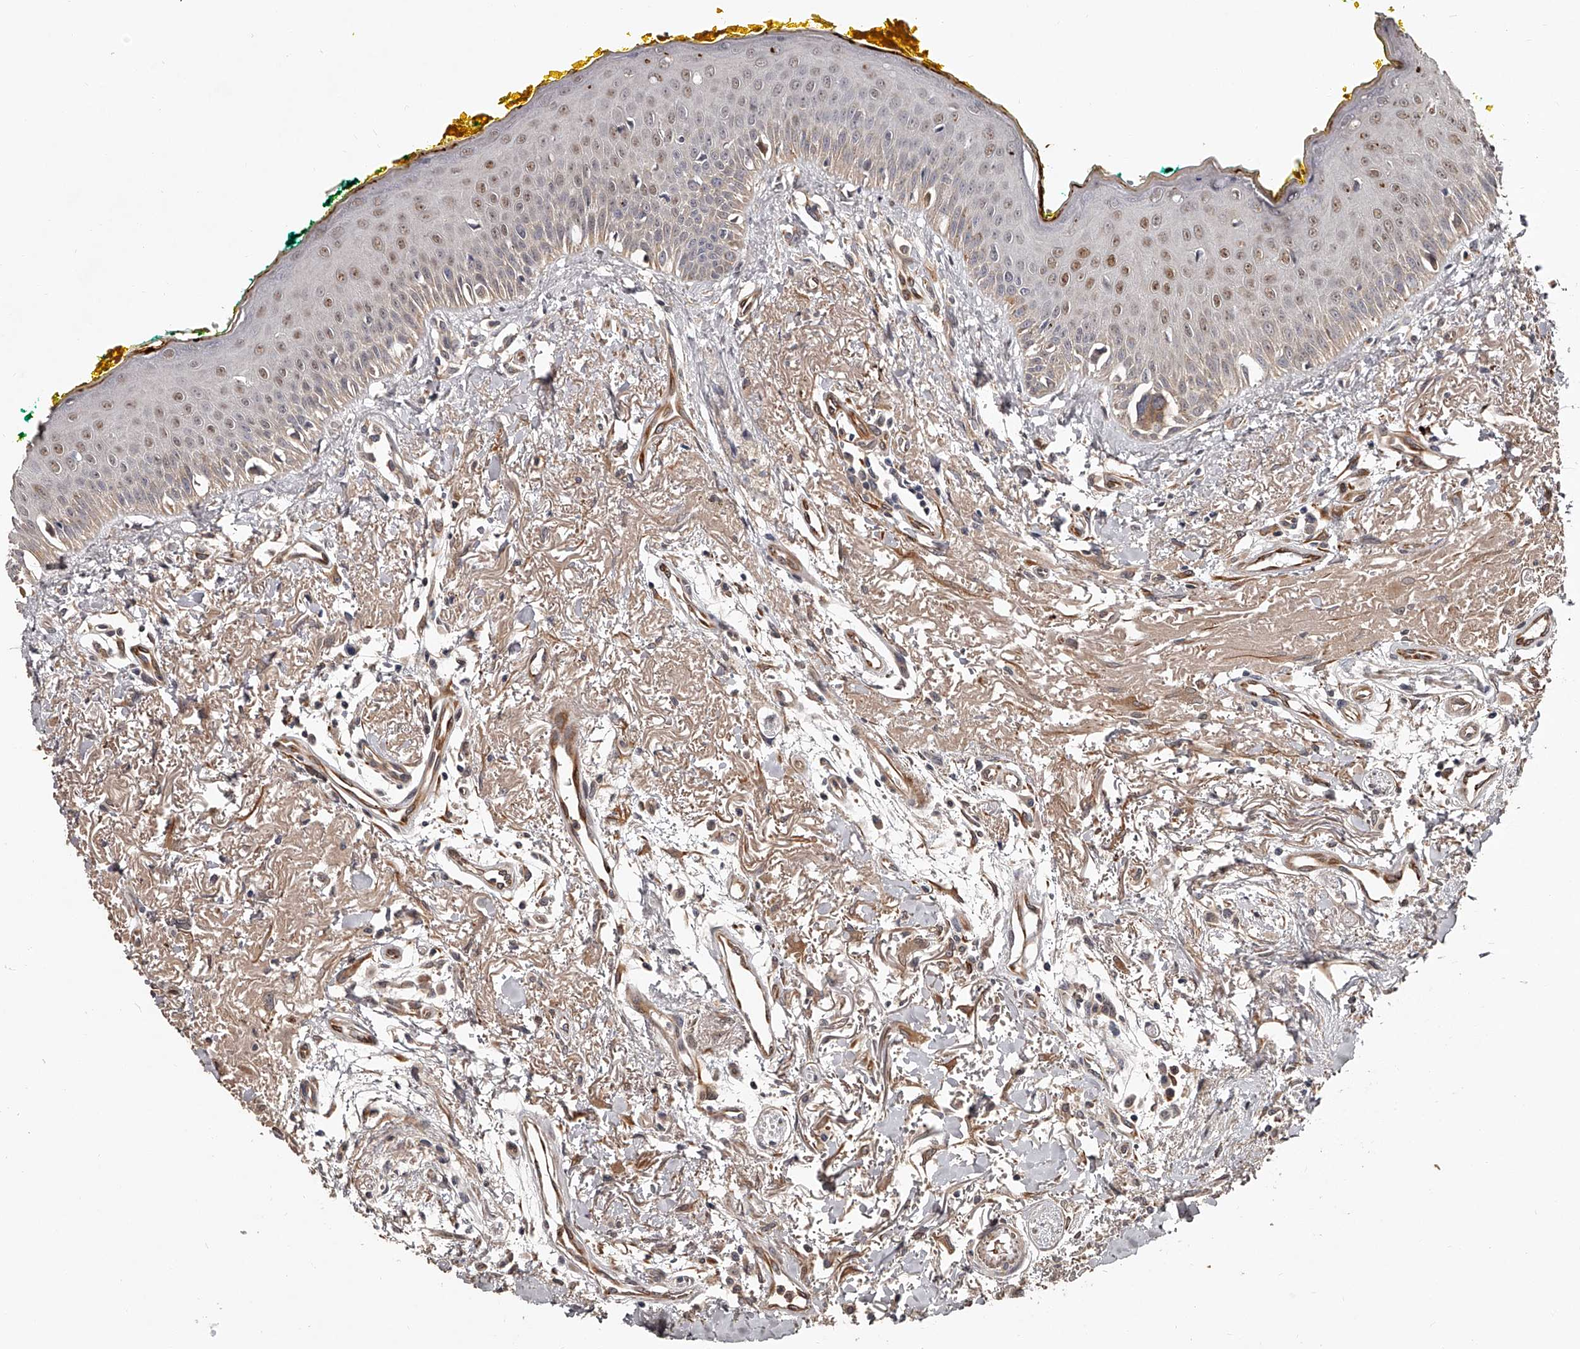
{"staining": {"intensity": "moderate", "quantity": "<25%", "location": "nuclear"}, "tissue": "oral mucosa", "cell_type": "Squamous epithelial cells", "image_type": "normal", "snomed": [{"axis": "morphology", "description": "Normal tissue, NOS"}, {"axis": "topography", "description": "Oral tissue"}], "caption": "The photomicrograph reveals staining of unremarkable oral mucosa, revealing moderate nuclear protein positivity (brown color) within squamous epithelial cells.", "gene": "URGCP", "patient": {"sex": "female", "age": 70}}